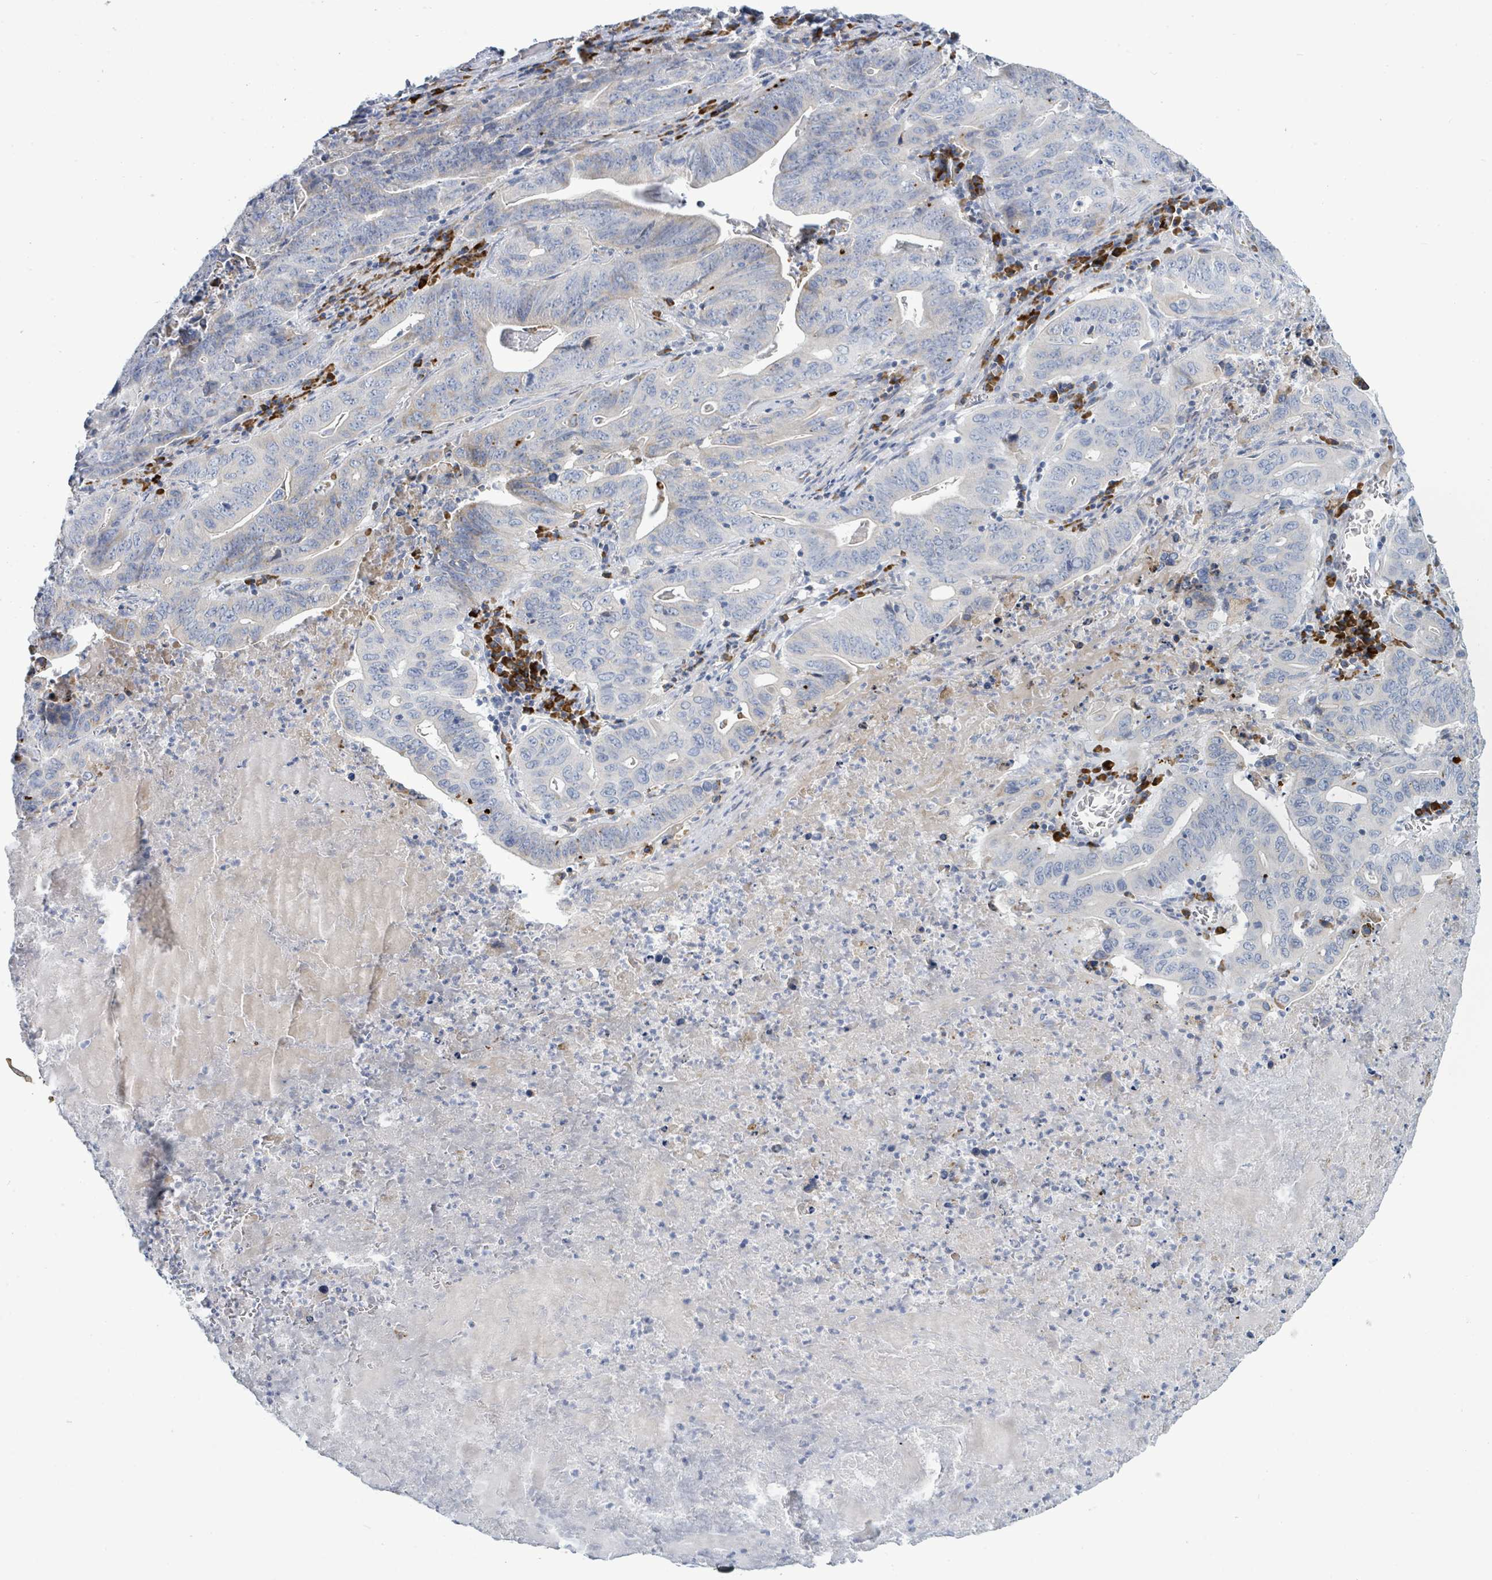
{"staining": {"intensity": "negative", "quantity": "none", "location": "none"}, "tissue": "lung cancer", "cell_type": "Tumor cells", "image_type": "cancer", "snomed": [{"axis": "morphology", "description": "Adenocarcinoma, NOS"}, {"axis": "topography", "description": "Lung"}], "caption": "Immunohistochemical staining of human lung cancer (adenocarcinoma) exhibits no significant expression in tumor cells.", "gene": "SIRPB1", "patient": {"sex": "female", "age": 60}}